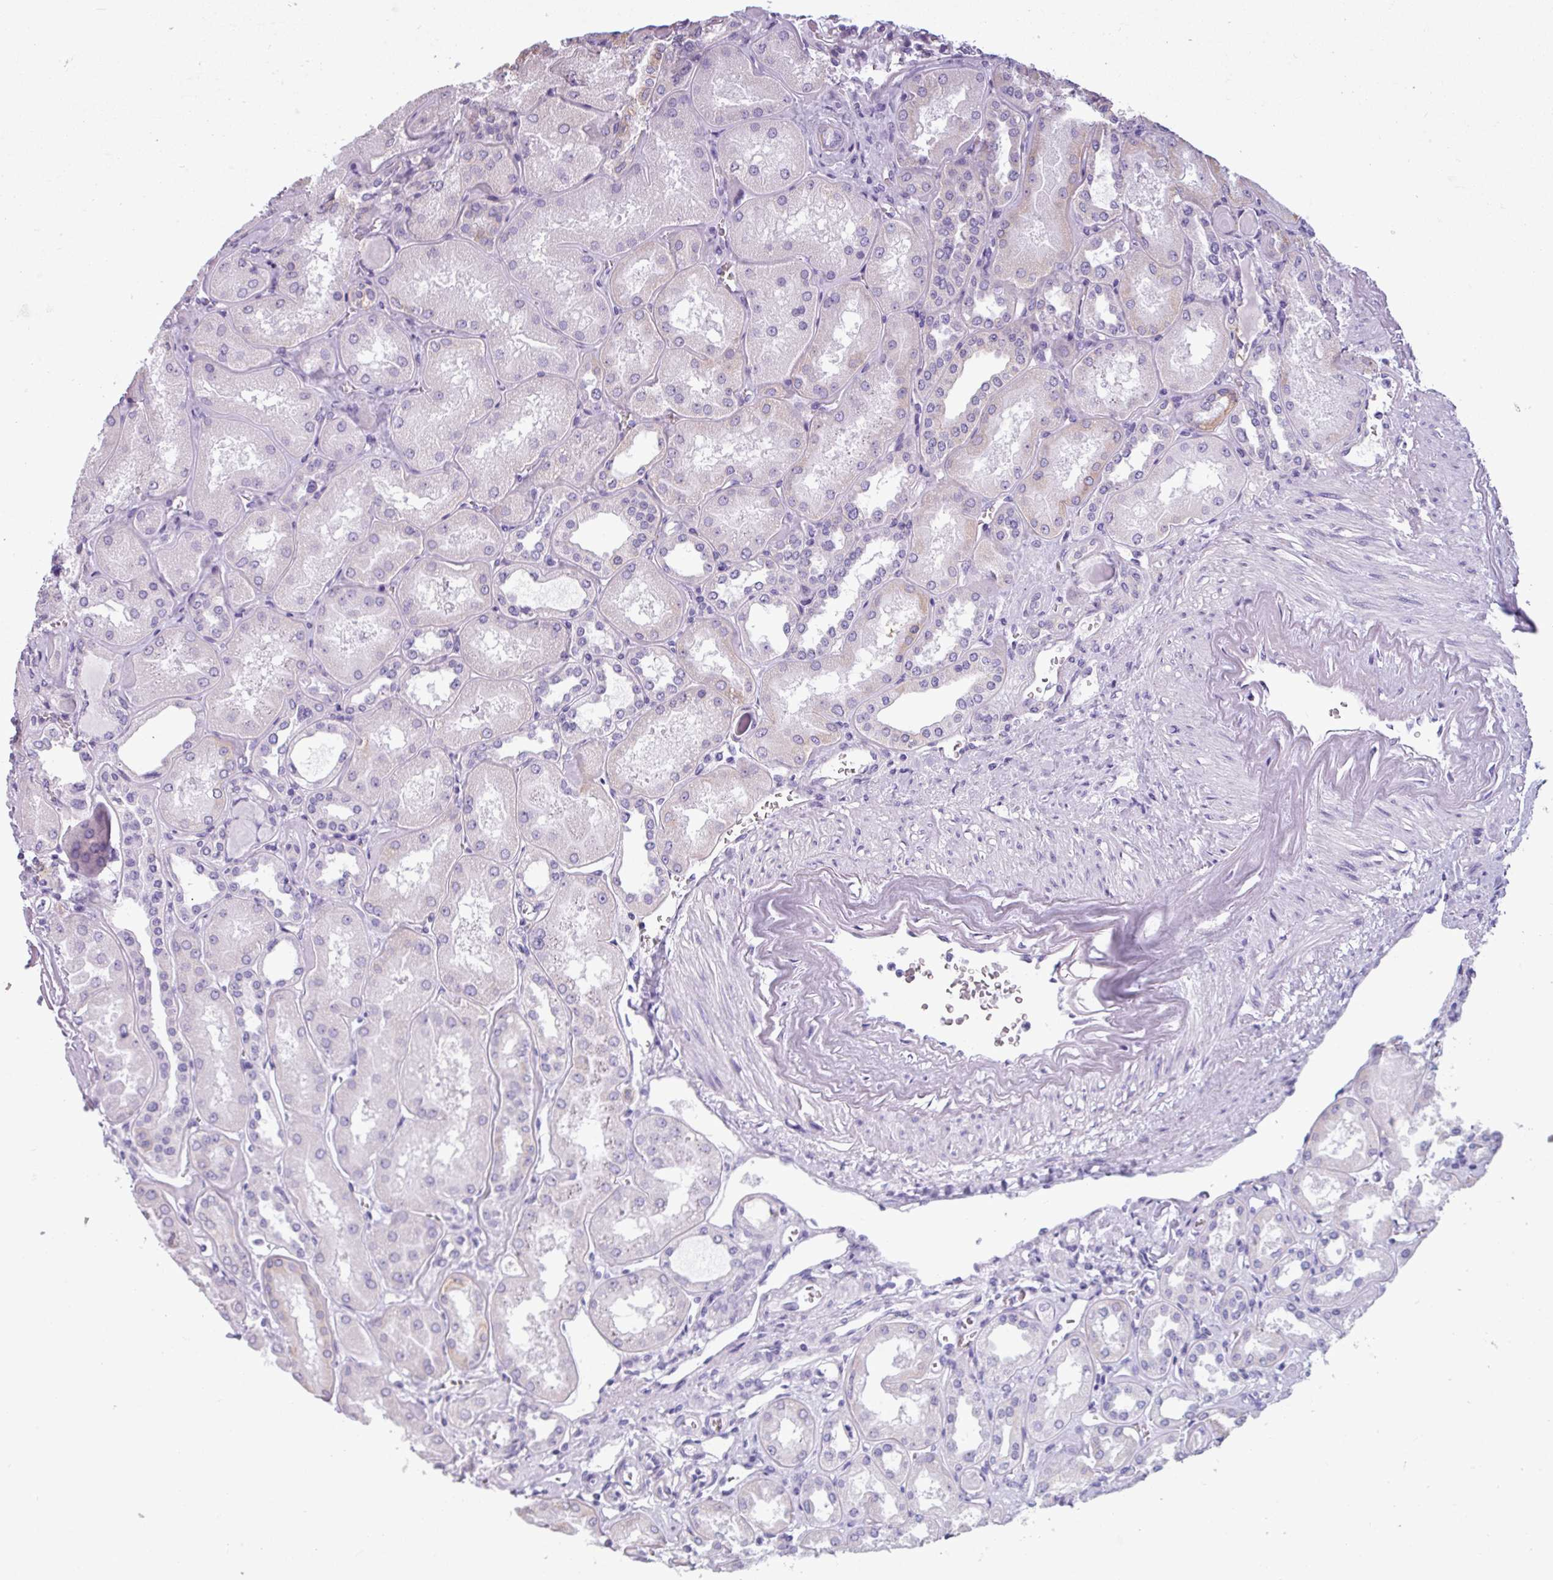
{"staining": {"intensity": "negative", "quantity": "none", "location": "none"}, "tissue": "kidney", "cell_type": "Cells in glomeruli", "image_type": "normal", "snomed": [{"axis": "morphology", "description": "Normal tissue, NOS"}, {"axis": "topography", "description": "Kidney"}], "caption": "Kidney was stained to show a protein in brown. There is no significant expression in cells in glomeruli. (IHC, brightfield microscopy, high magnification).", "gene": "CAMK1", "patient": {"sex": "male", "age": 61}}